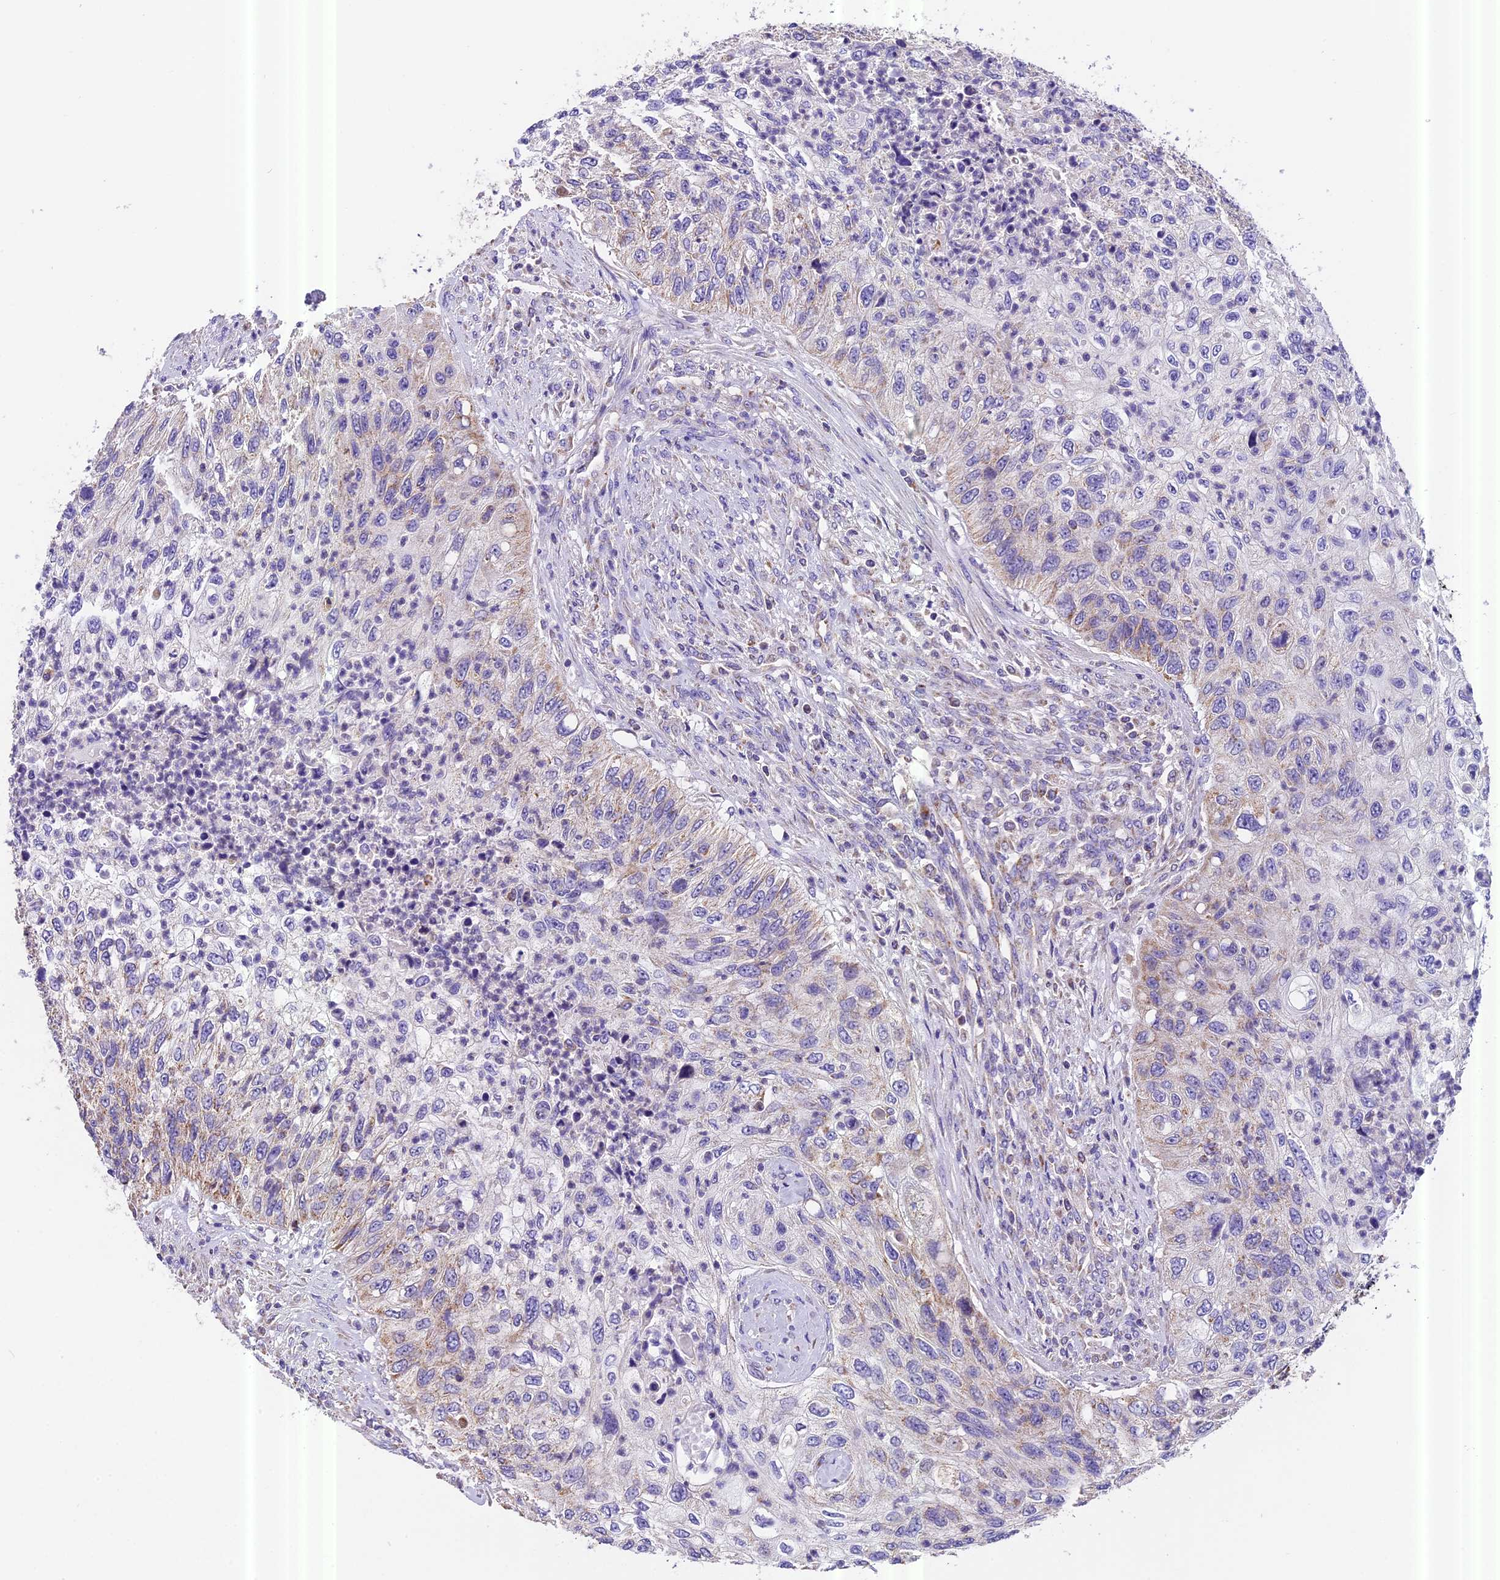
{"staining": {"intensity": "moderate", "quantity": "<25%", "location": "cytoplasmic/membranous"}, "tissue": "urothelial cancer", "cell_type": "Tumor cells", "image_type": "cancer", "snomed": [{"axis": "morphology", "description": "Urothelial carcinoma, High grade"}, {"axis": "topography", "description": "Urinary bladder"}], "caption": "Brown immunohistochemical staining in human urothelial carcinoma (high-grade) shows moderate cytoplasmic/membranous positivity in approximately <25% of tumor cells.", "gene": "MGME1", "patient": {"sex": "female", "age": 60}}